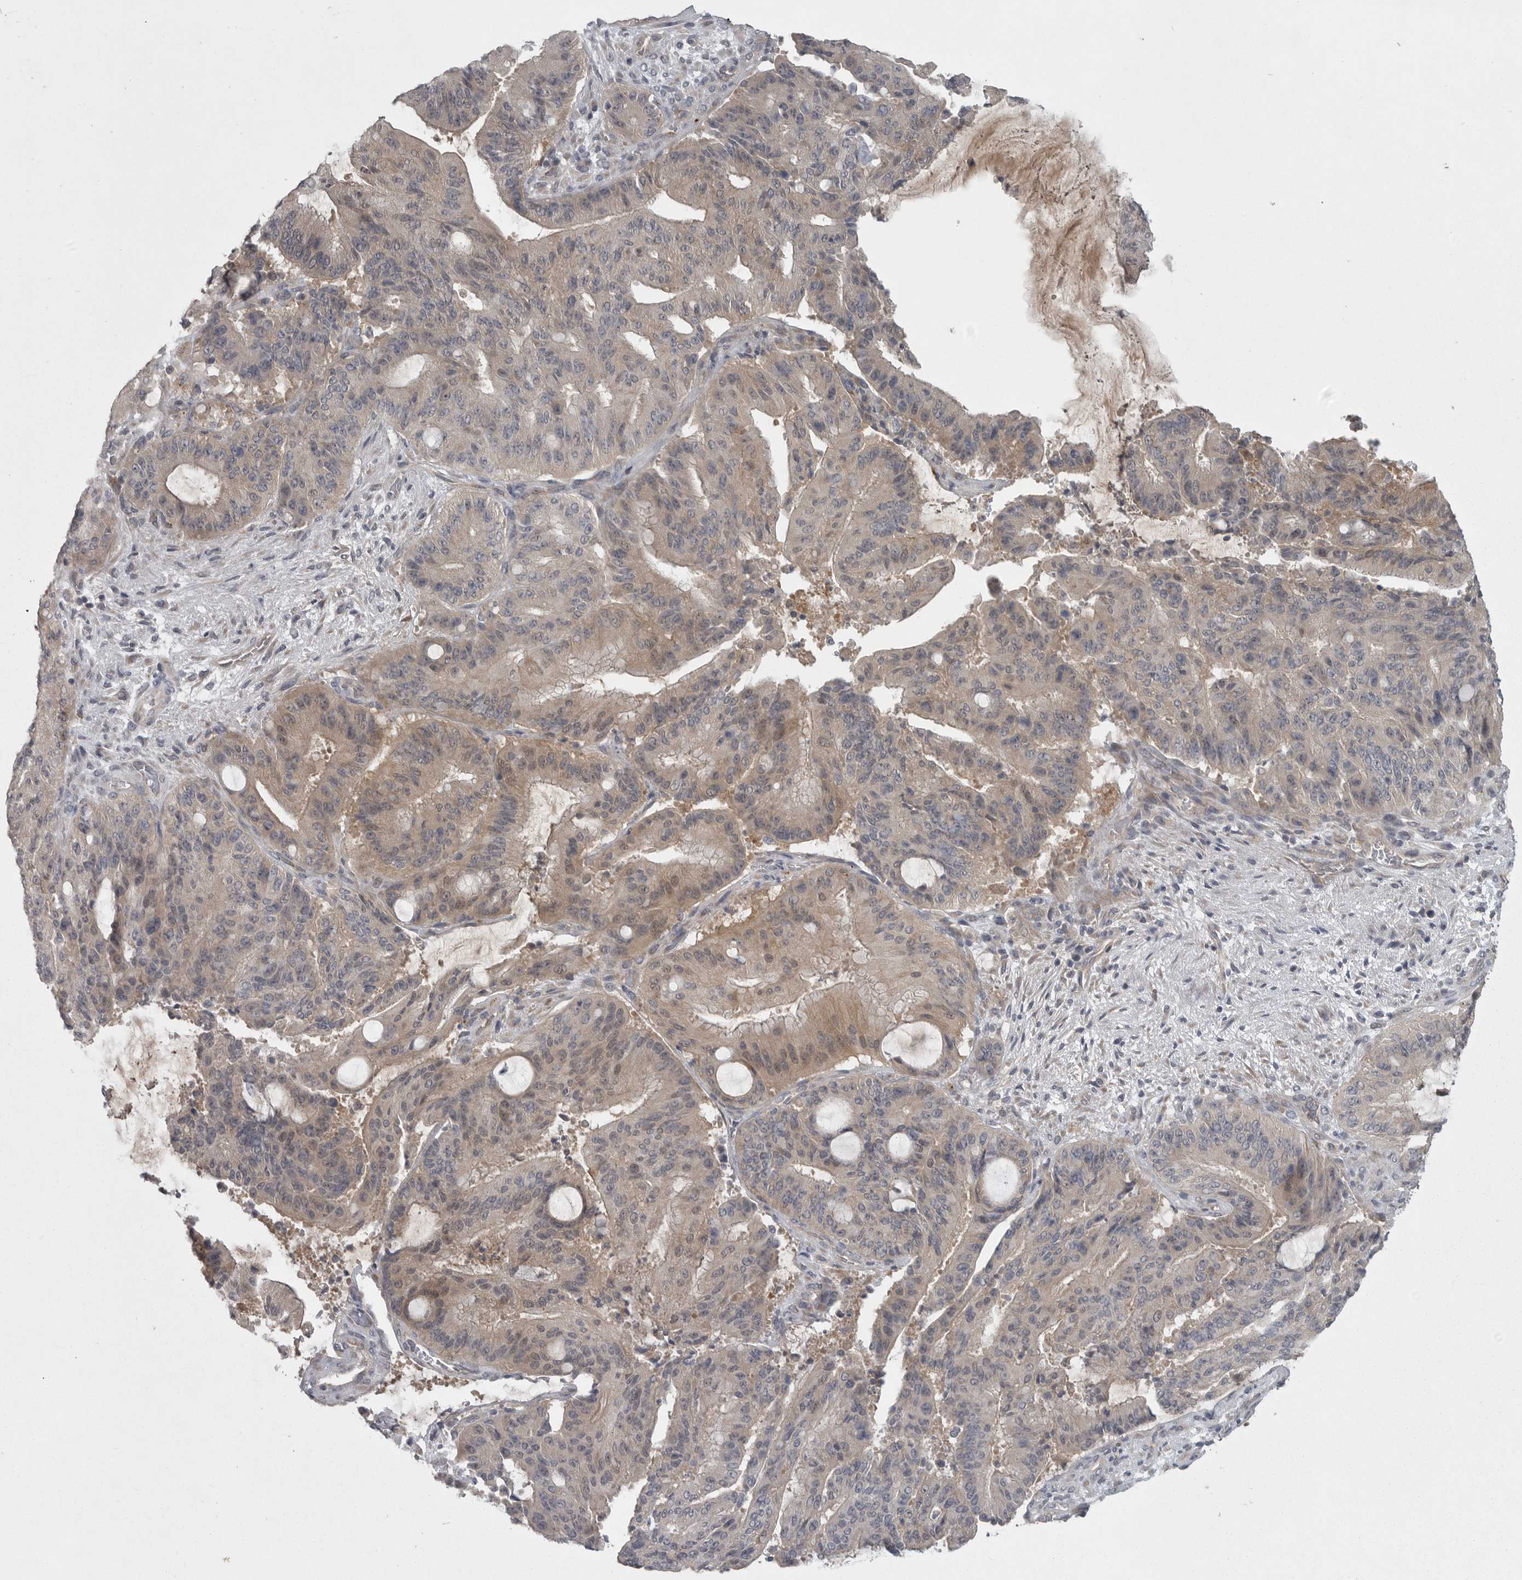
{"staining": {"intensity": "weak", "quantity": "25%-75%", "location": "cytoplasmic/membranous"}, "tissue": "liver cancer", "cell_type": "Tumor cells", "image_type": "cancer", "snomed": [{"axis": "morphology", "description": "Normal tissue, NOS"}, {"axis": "morphology", "description": "Cholangiocarcinoma"}, {"axis": "topography", "description": "Liver"}, {"axis": "topography", "description": "Peripheral nerve tissue"}], "caption": "Protein staining of liver cancer tissue displays weak cytoplasmic/membranous positivity in about 25%-75% of tumor cells.", "gene": "PHF13", "patient": {"sex": "female", "age": 73}}